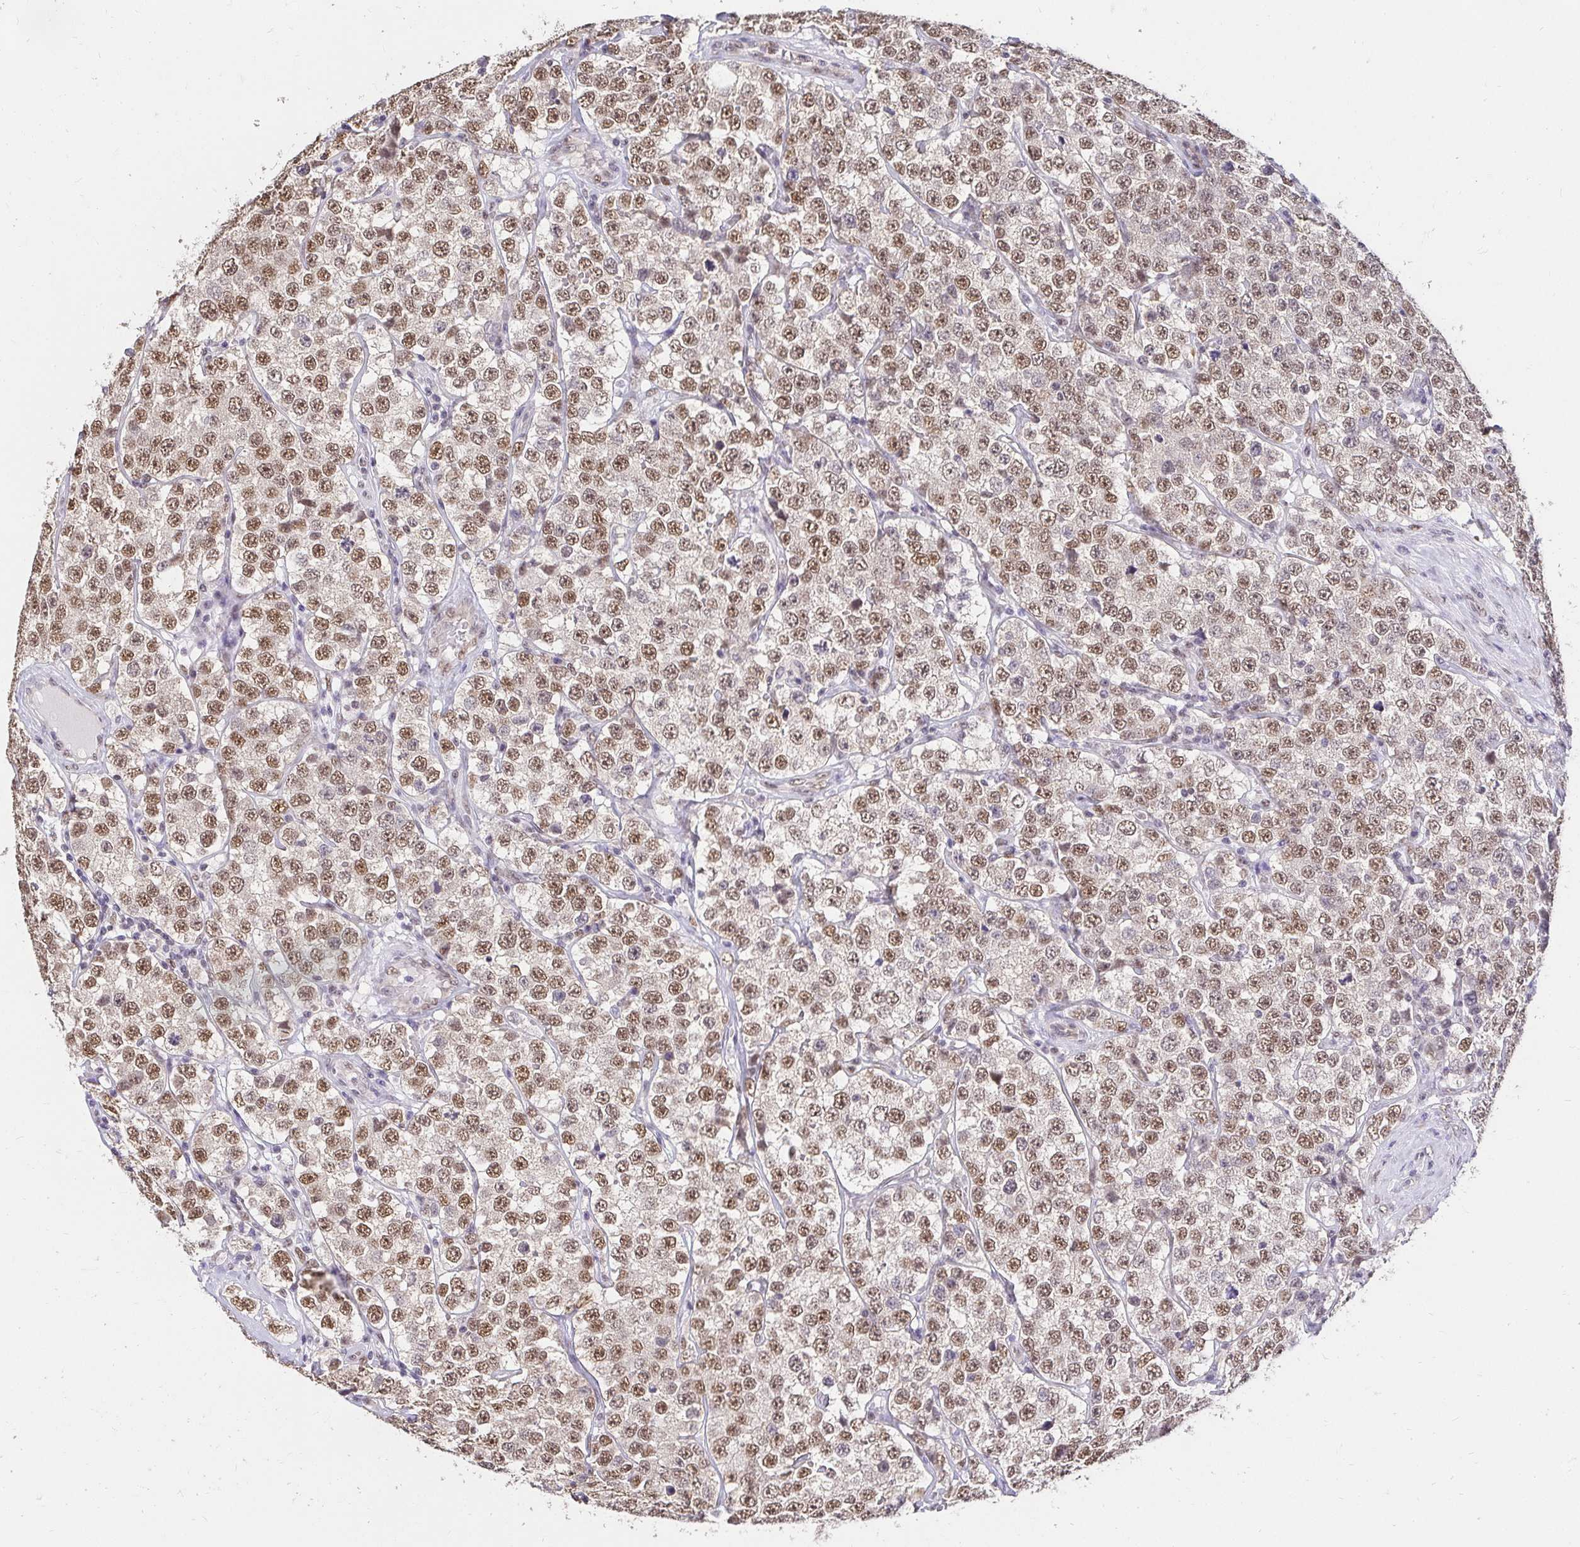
{"staining": {"intensity": "moderate", "quantity": ">75%", "location": "nuclear"}, "tissue": "testis cancer", "cell_type": "Tumor cells", "image_type": "cancer", "snomed": [{"axis": "morphology", "description": "Seminoma, NOS"}, {"axis": "topography", "description": "Testis"}], "caption": "This is an image of immunohistochemistry staining of seminoma (testis), which shows moderate expression in the nuclear of tumor cells.", "gene": "RIMS4", "patient": {"sex": "male", "age": 34}}